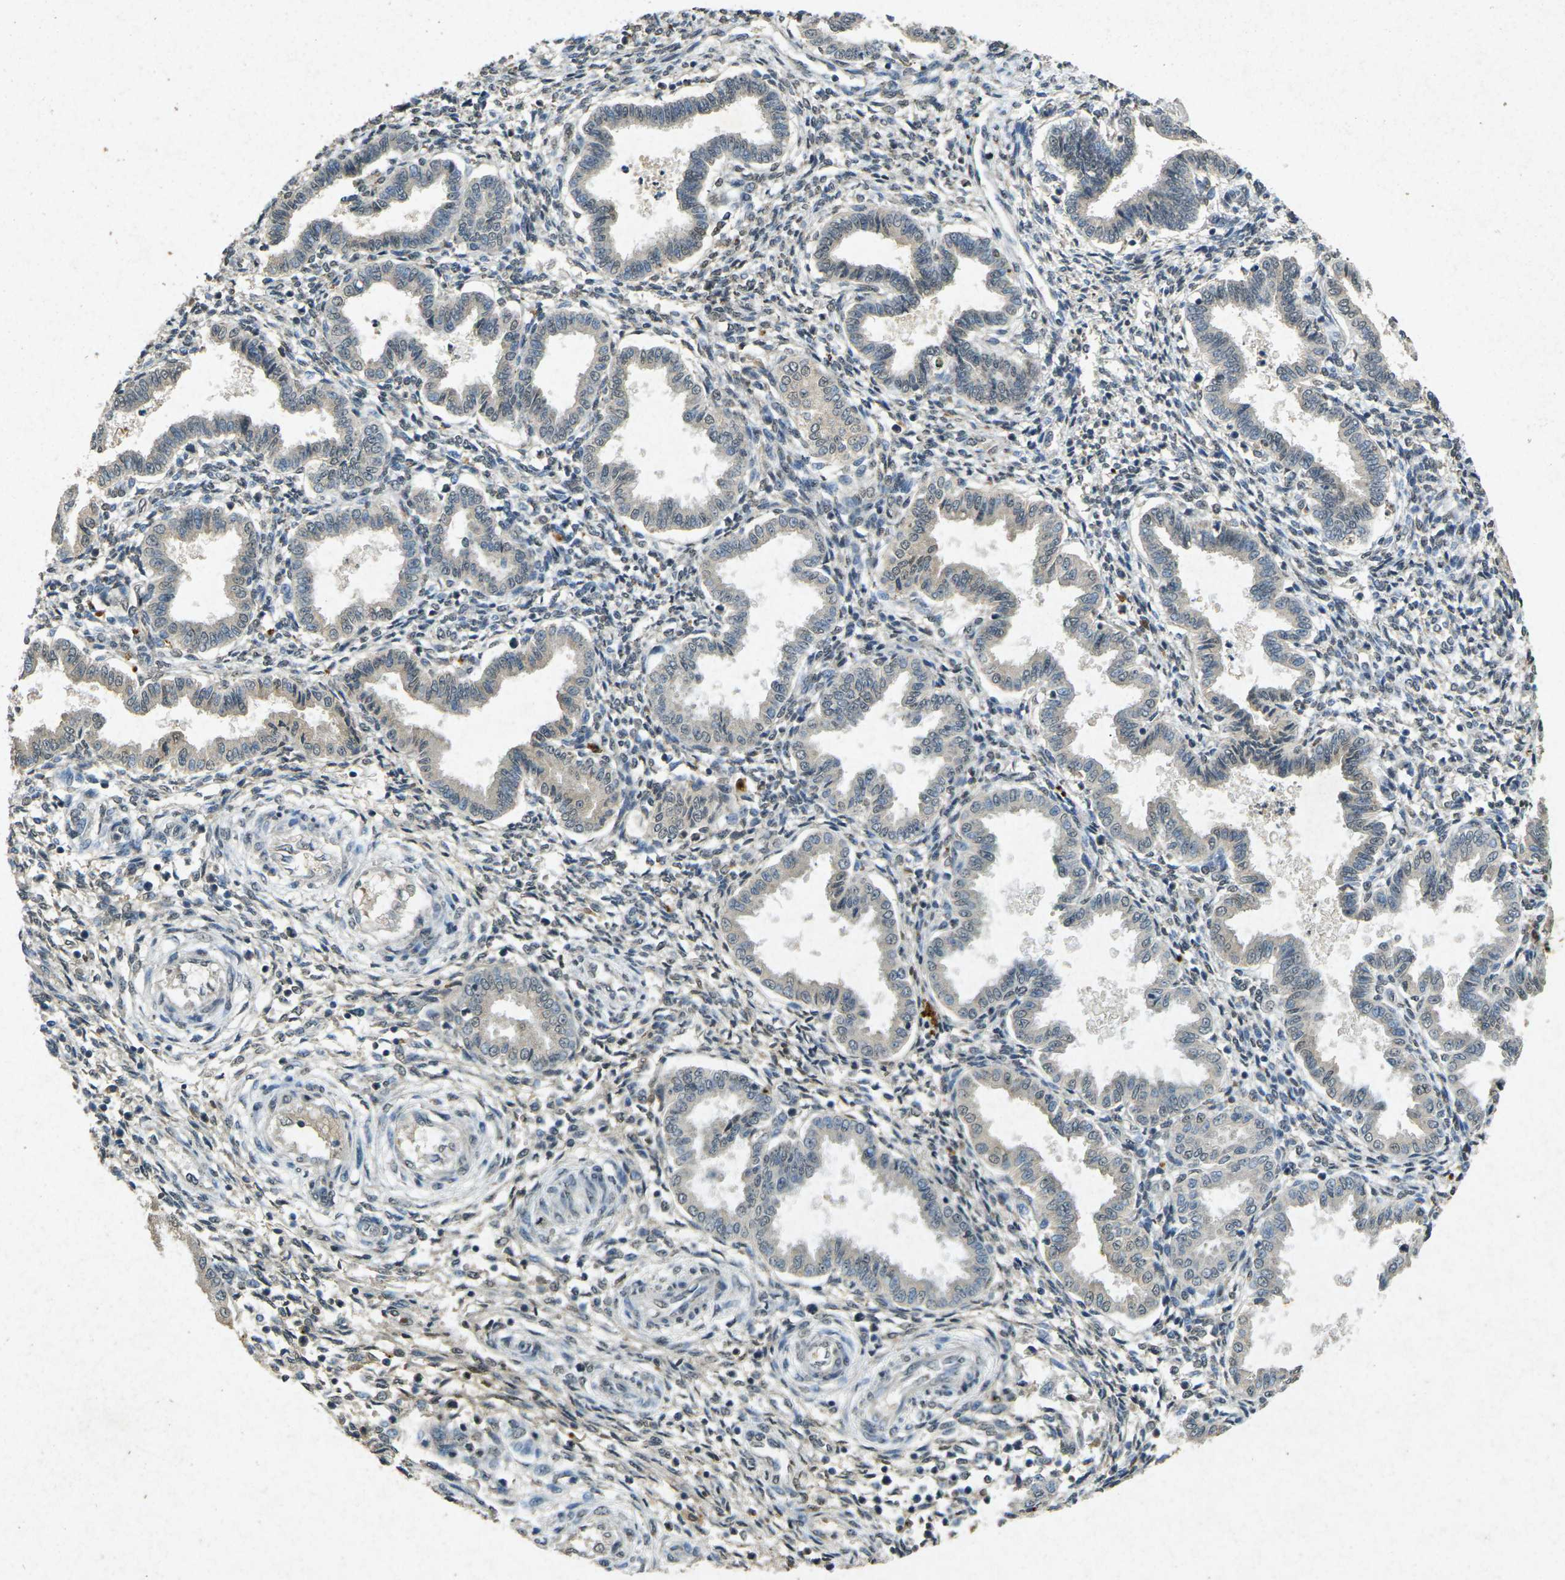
{"staining": {"intensity": "moderate", "quantity": "<25%", "location": "cytoplasmic/membranous"}, "tissue": "endometrium", "cell_type": "Cells in endometrial stroma", "image_type": "normal", "snomed": [{"axis": "morphology", "description": "Normal tissue, NOS"}, {"axis": "topography", "description": "Endometrium"}], "caption": "Immunohistochemistry (DAB) staining of benign endometrium shows moderate cytoplasmic/membranous protein expression in approximately <25% of cells in endometrial stroma.", "gene": "RGMA", "patient": {"sex": "female", "age": 33}}